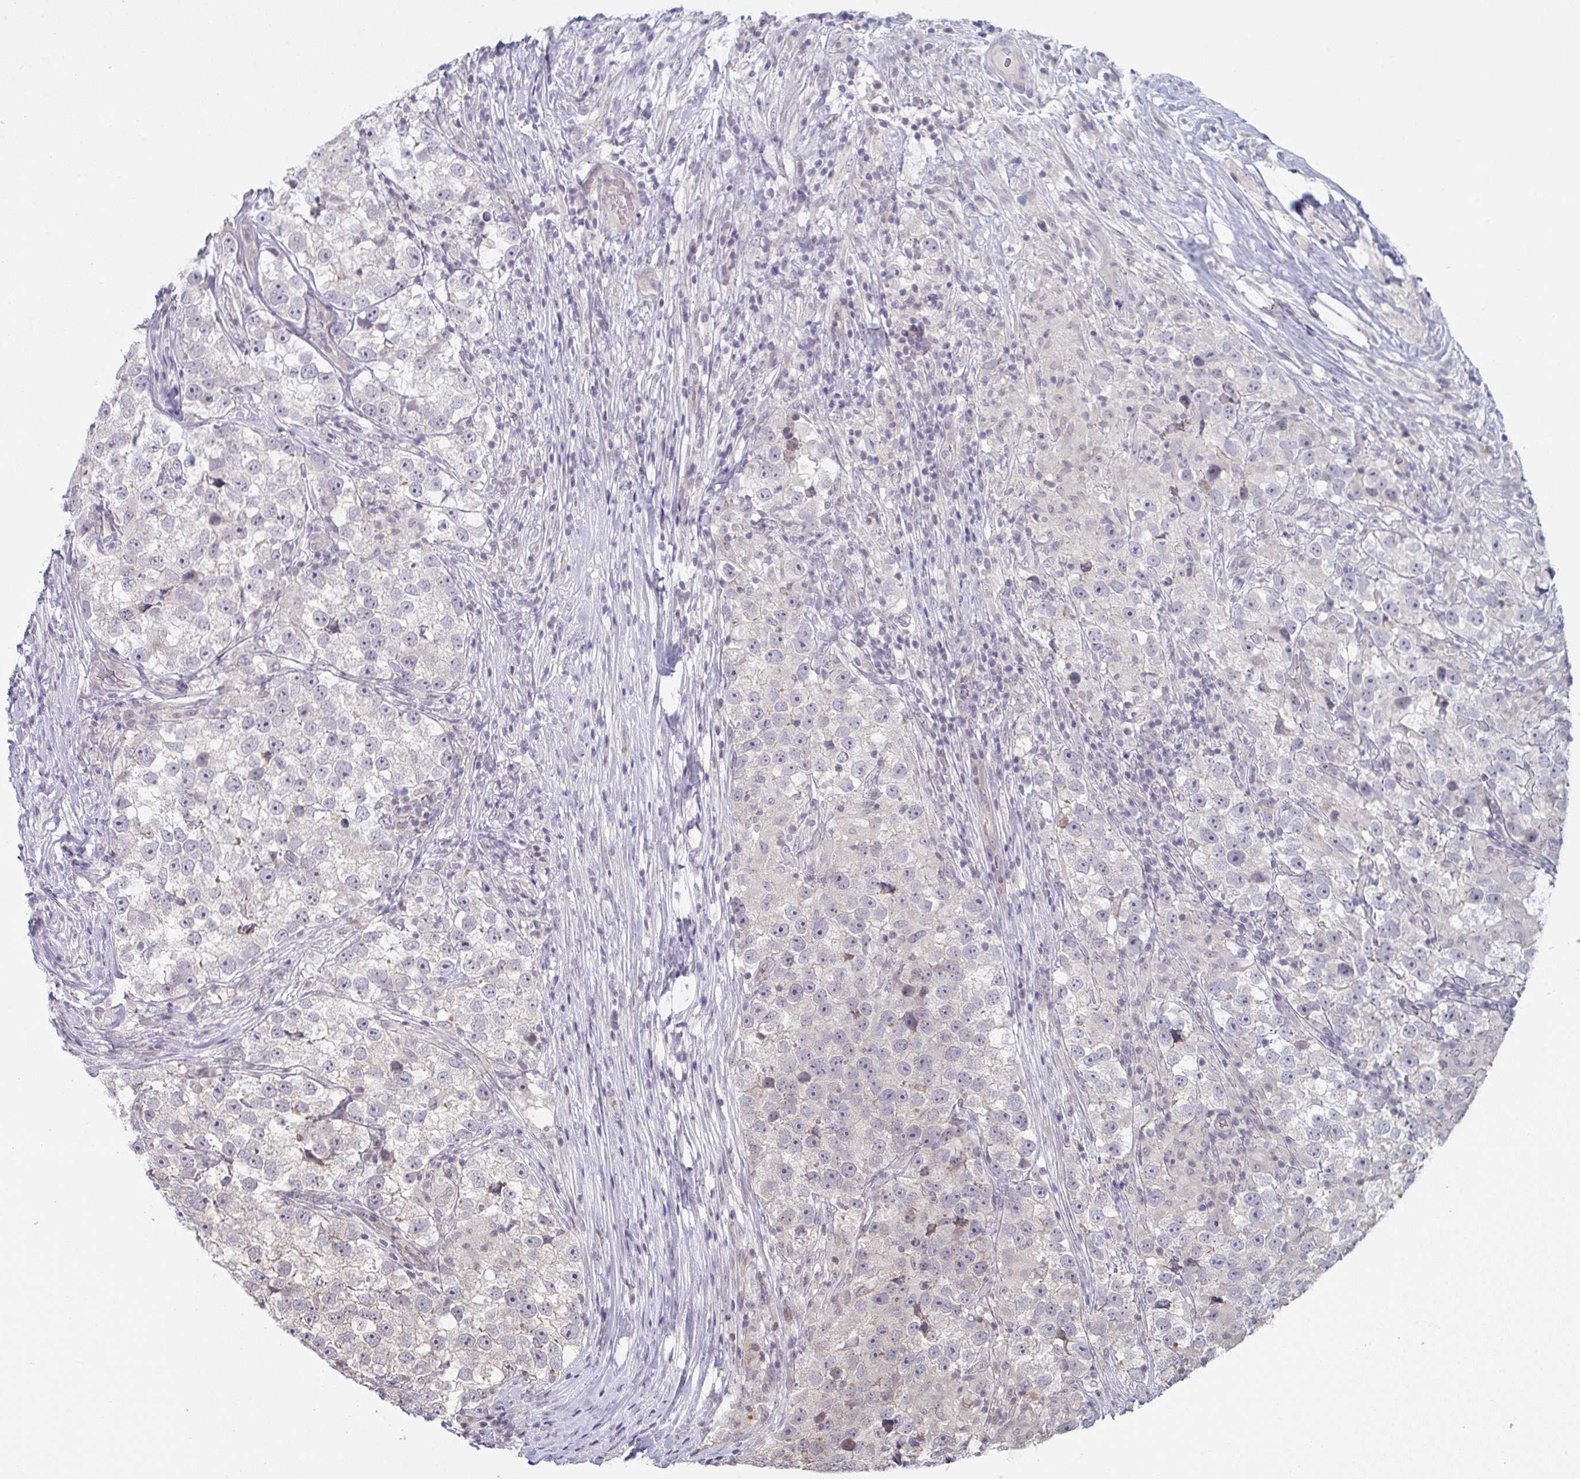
{"staining": {"intensity": "negative", "quantity": "none", "location": "none"}, "tissue": "testis cancer", "cell_type": "Tumor cells", "image_type": "cancer", "snomed": [{"axis": "morphology", "description": "Seminoma, NOS"}, {"axis": "topography", "description": "Testis"}], "caption": "Tumor cells show no significant staining in seminoma (testis).", "gene": "ZNF214", "patient": {"sex": "male", "age": 46}}